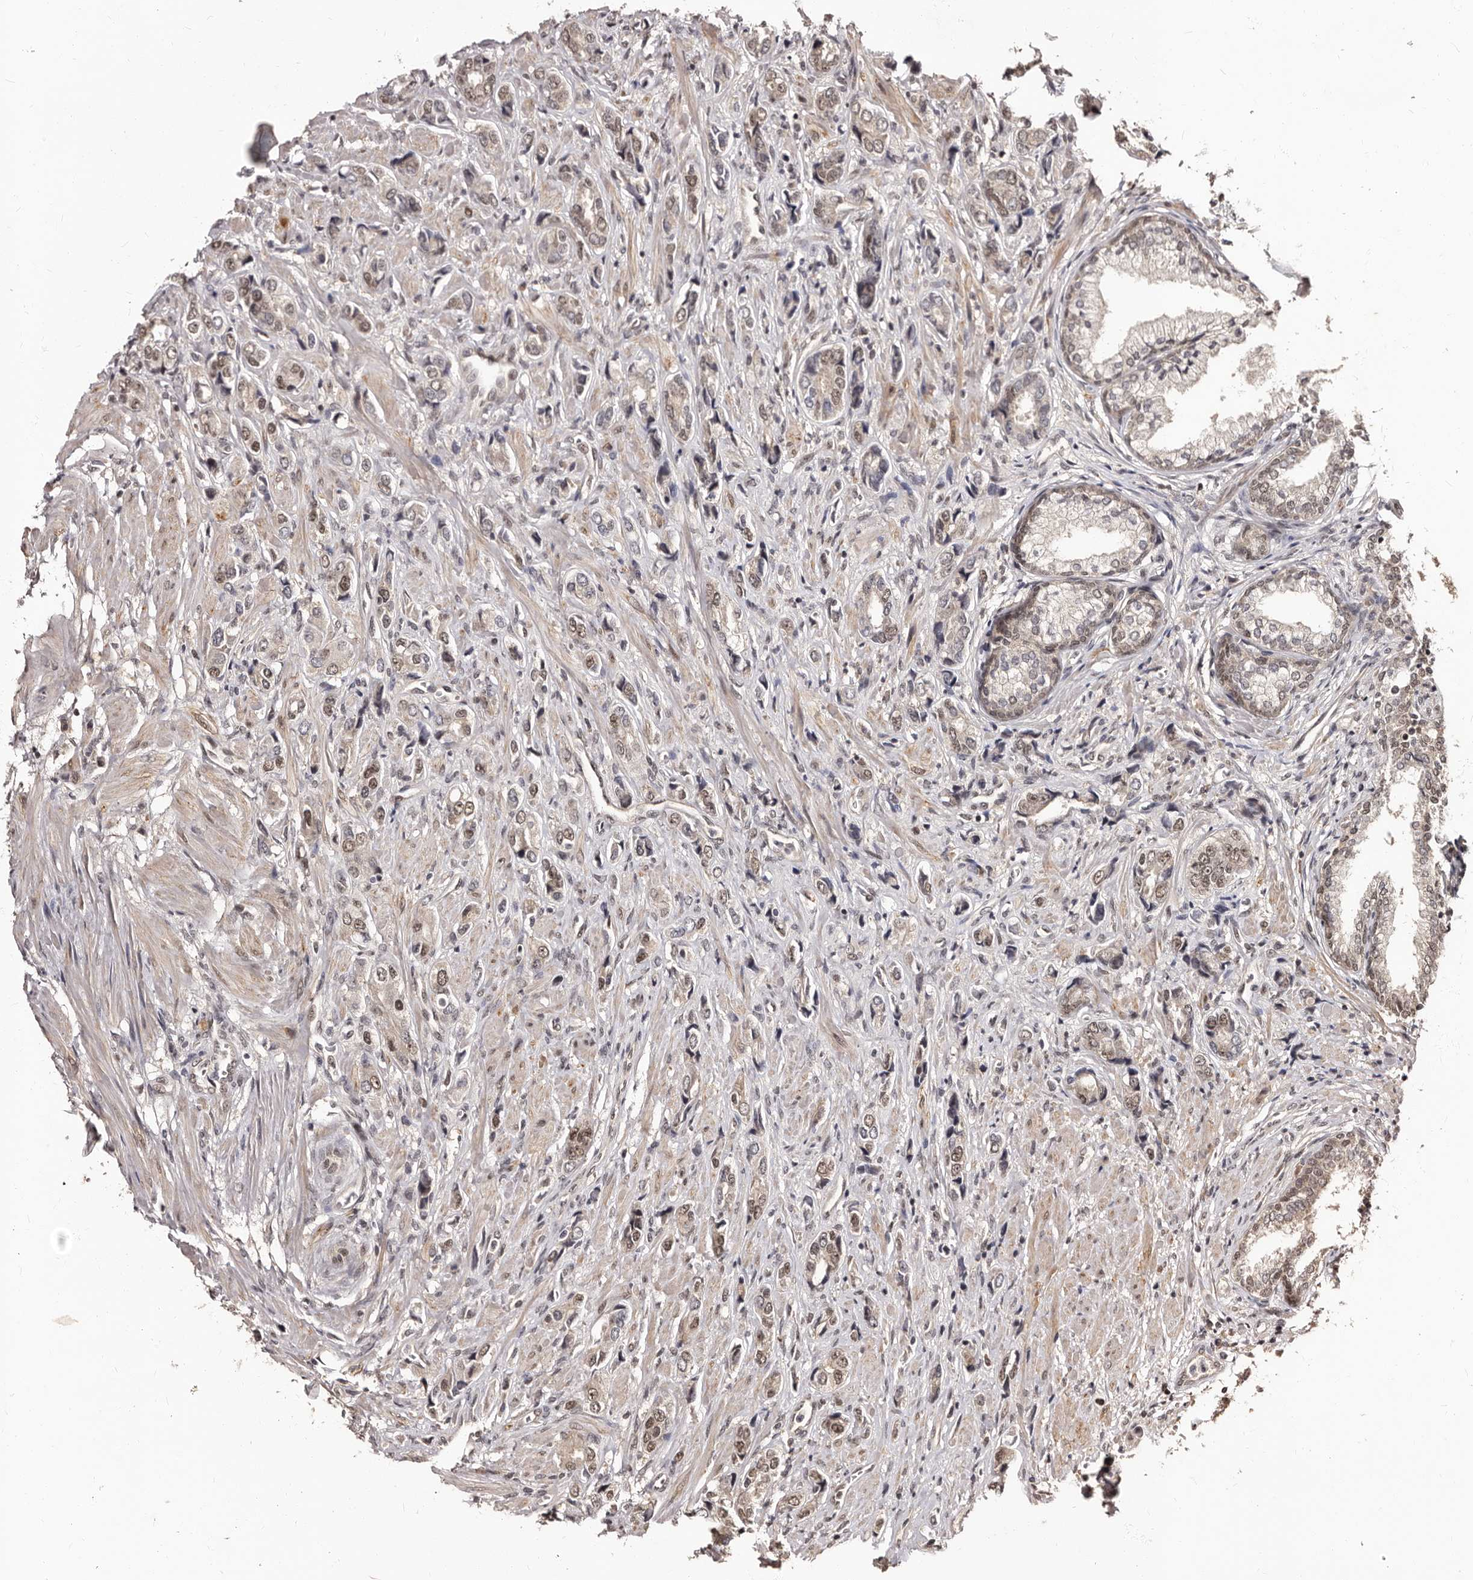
{"staining": {"intensity": "weak", "quantity": ">75%", "location": "cytoplasmic/membranous,nuclear"}, "tissue": "prostate cancer", "cell_type": "Tumor cells", "image_type": "cancer", "snomed": [{"axis": "morphology", "description": "Adenocarcinoma, High grade"}, {"axis": "topography", "description": "Prostate"}], "caption": "Protein staining of prostate cancer tissue exhibits weak cytoplasmic/membranous and nuclear positivity in about >75% of tumor cells.", "gene": "TBC1D22B", "patient": {"sex": "male", "age": 61}}